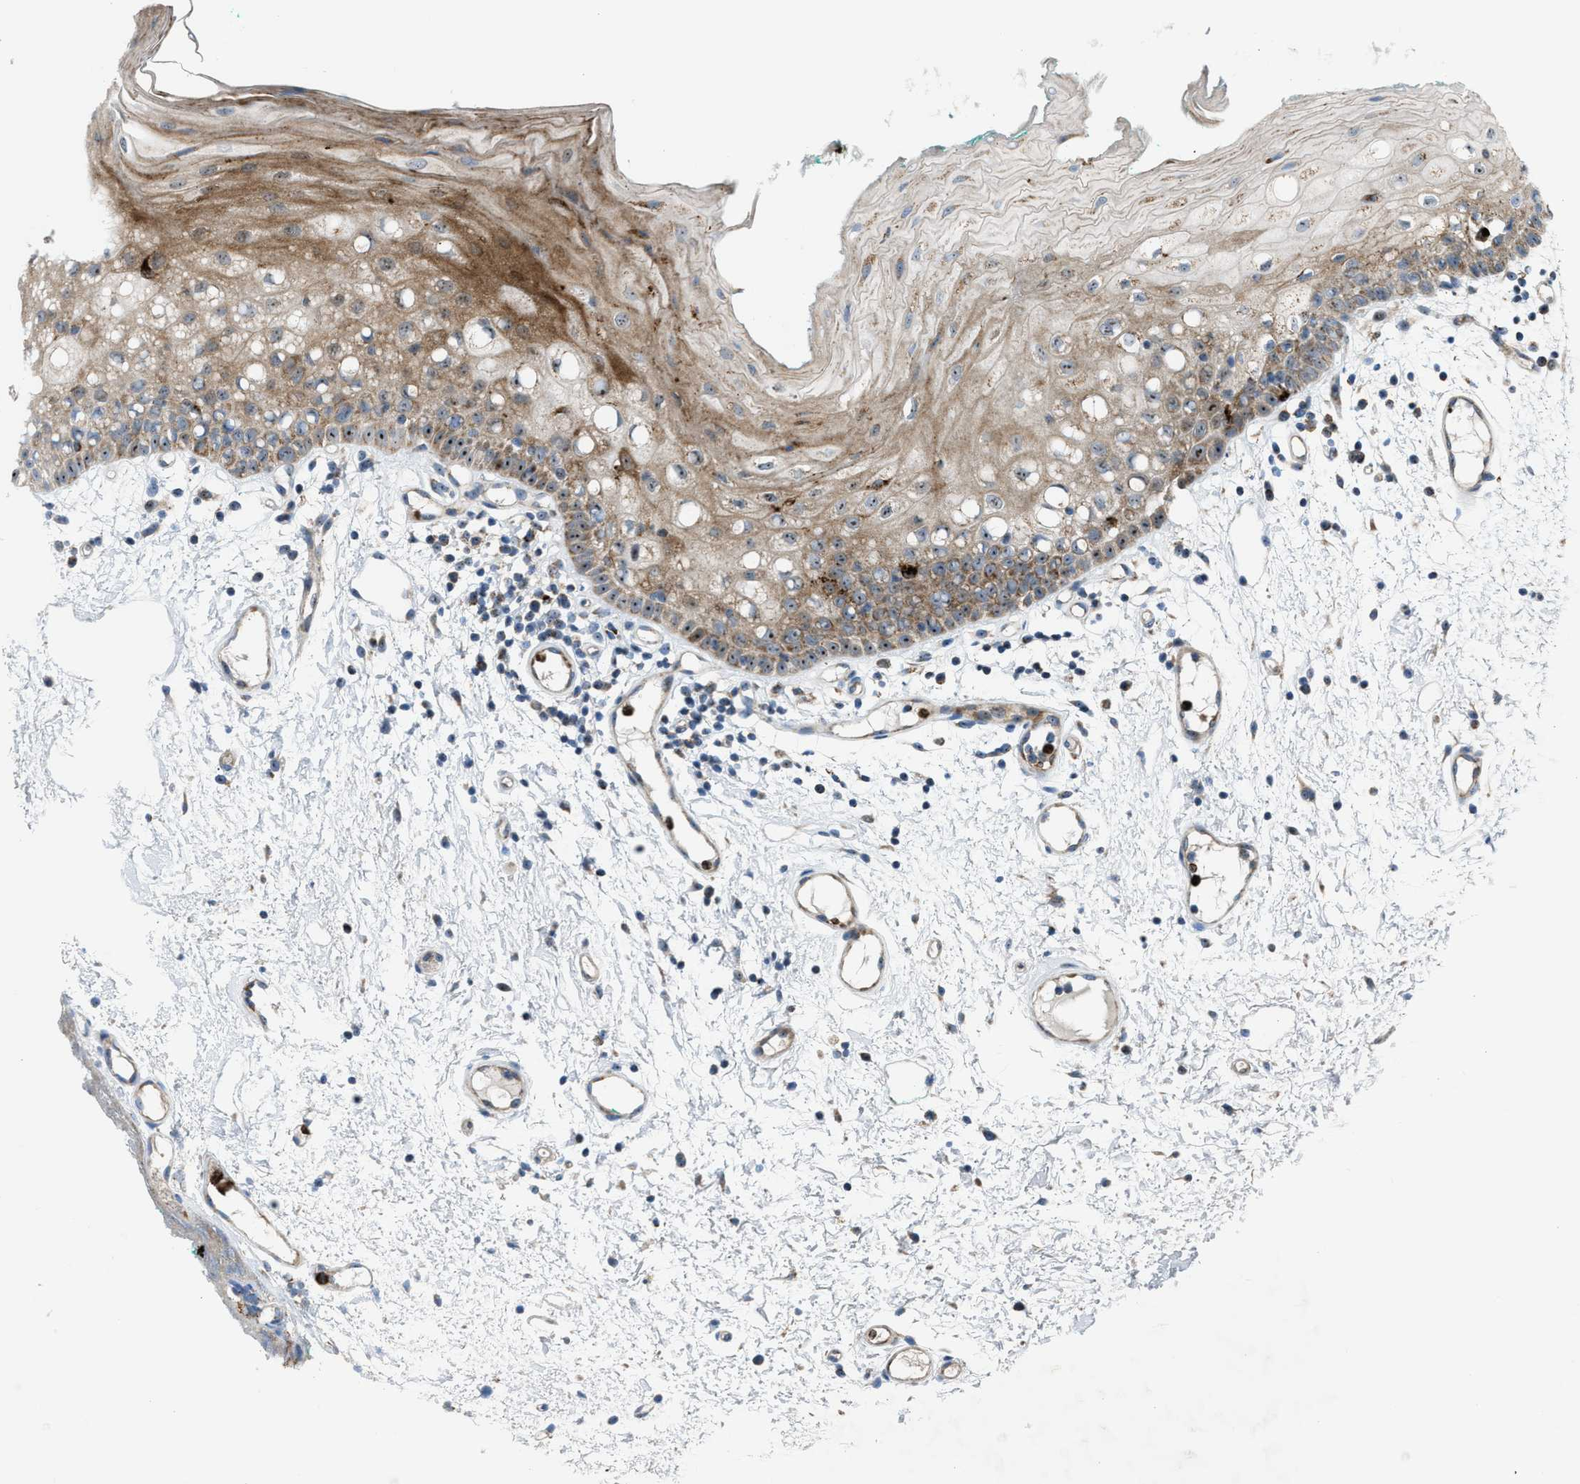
{"staining": {"intensity": "moderate", "quantity": ">75%", "location": "cytoplasmic/membranous,nuclear"}, "tissue": "oral mucosa", "cell_type": "Squamous epithelial cells", "image_type": "normal", "snomed": [{"axis": "morphology", "description": "Normal tissue, NOS"}, {"axis": "morphology", "description": "Squamous cell carcinoma, NOS"}, {"axis": "topography", "description": "Oral tissue"}, {"axis": "topography", "description": "Salivary gland"}, {"axis": "topography", "description": "Head-Neck"}], "caption": "Moderate cytoplasmic/membranous,nuclear positivity for a protein is seen in approximately >75% of squamous epithelial cells of normal oral mucosa using immunohistochemistry.", "gene": "TPH1", "patient": {"sex": "female", "age": 62}}